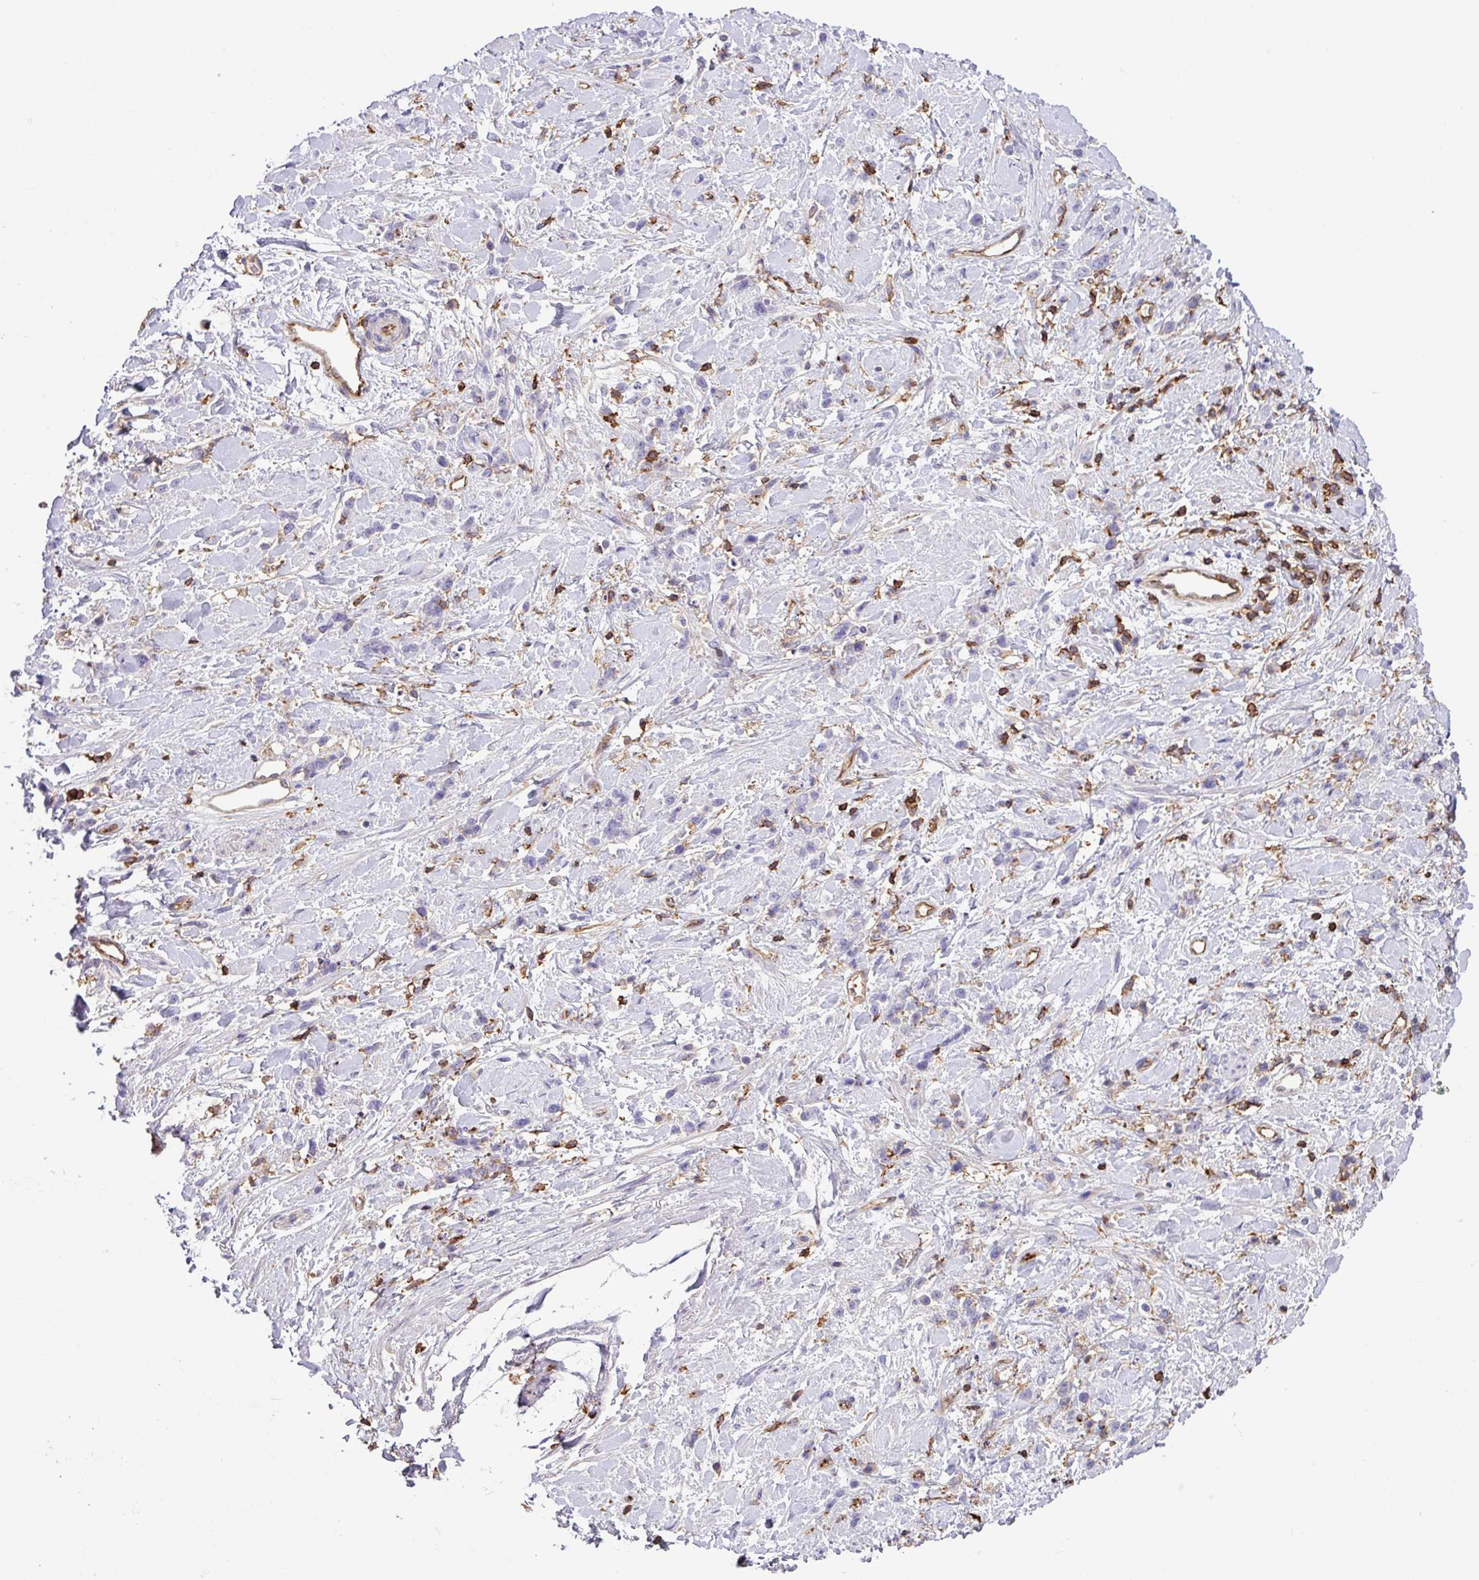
{"staining": {"intensity": "negative", "quantity": "none", "location": "none"}, "tissue": "stomach cancer", "cell_type": "Tumor cells", "image_type": "cancer", "snomed": [{"axis": "morphology", "description": "Adenocarcinoma, NOS"}, {"axis": "topography", "description": "Stomach"}], "caption": "Tumor cells show no significant protein staining in stomach cancer (adenocarcinoma).", "gene": "PPP1R18", "patient": {"sex": "female", "age": 60}}